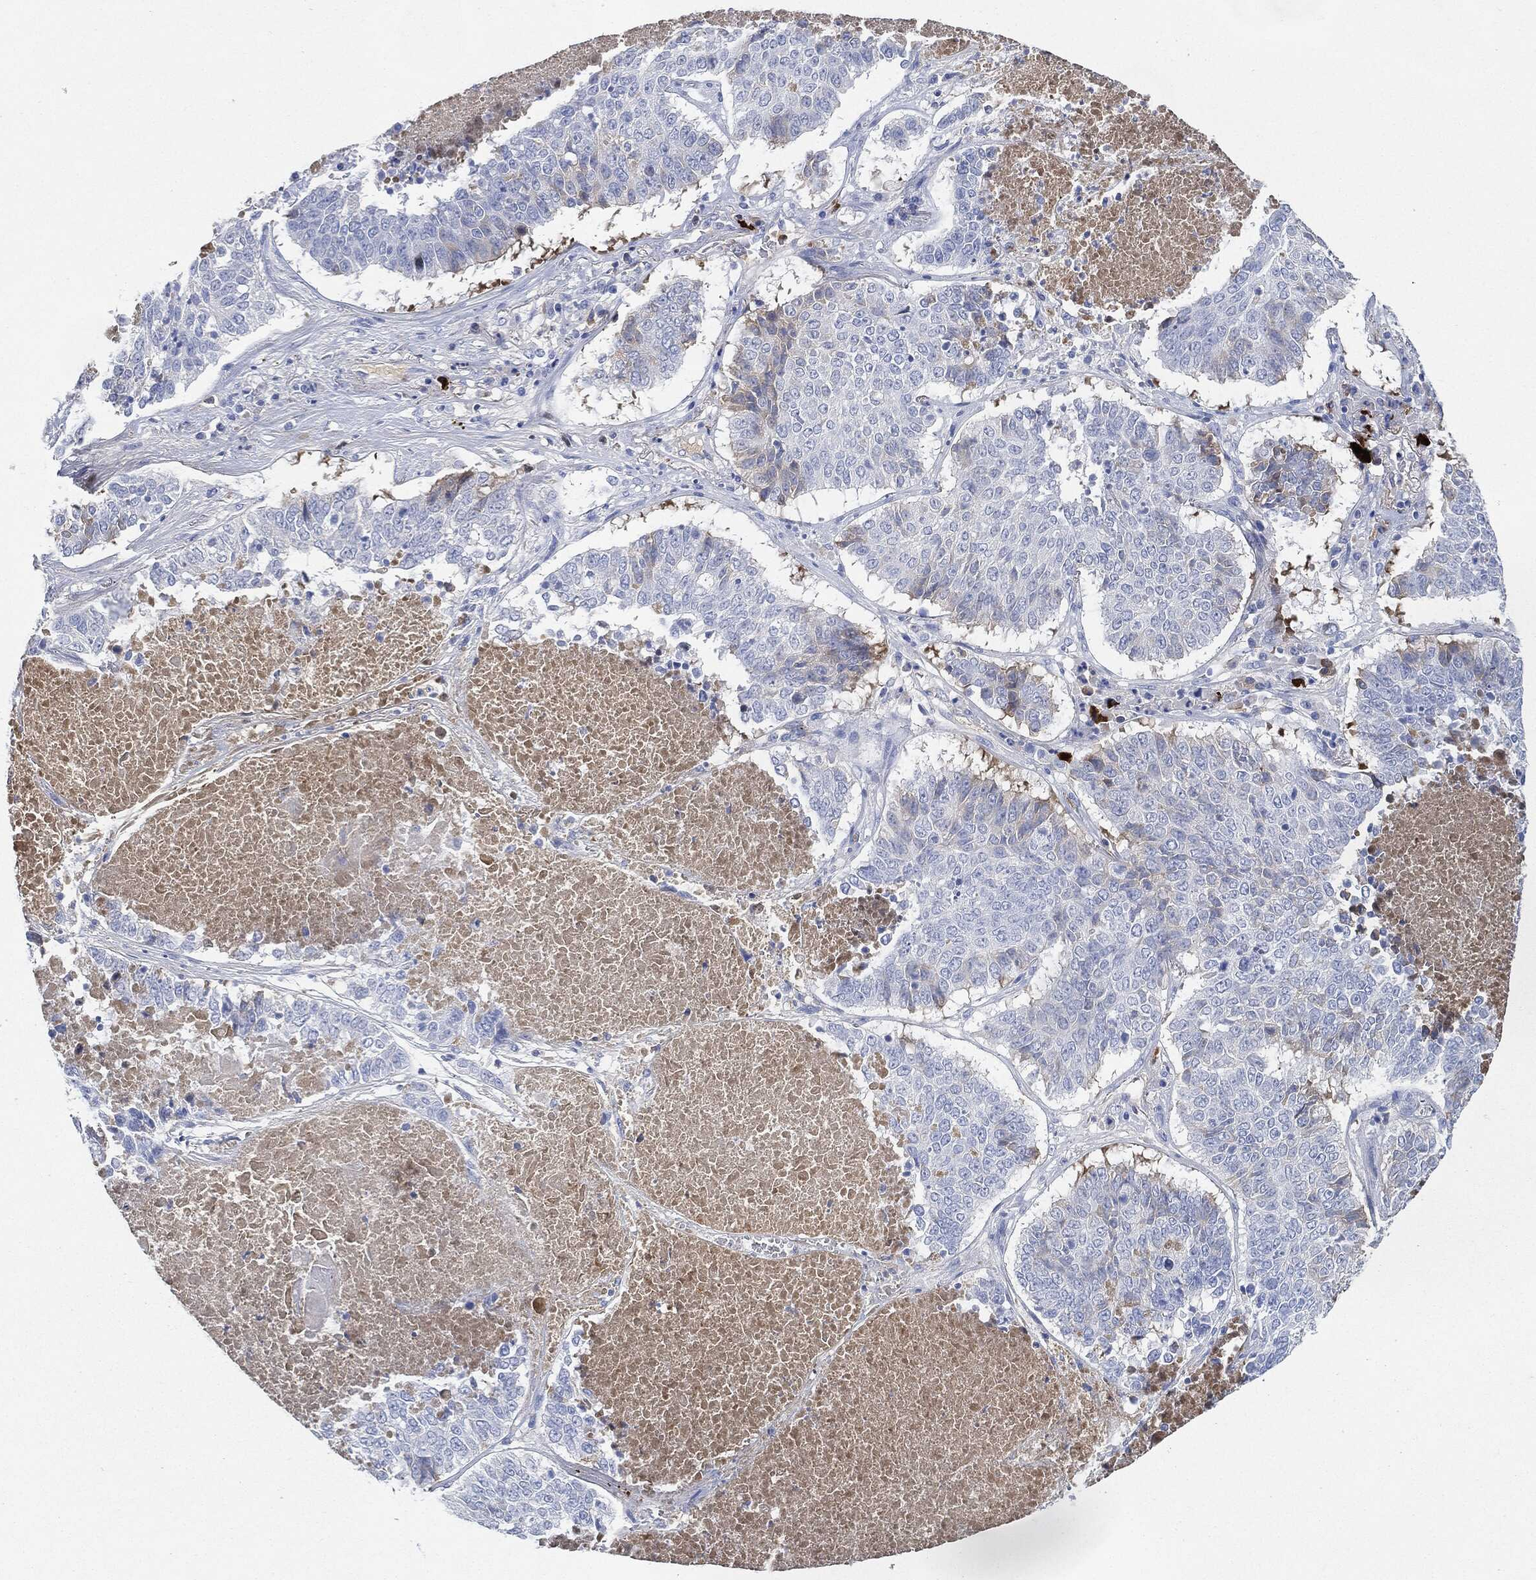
{"staining": {"intensity": "weak", "quantity": "<25%", "location": "cytoplasmic/membranous"}, "tissue": "lung cancer", "cell_type": "Tumor cells", "image_type": "cancer", "snomed": [{"axis": "morphology", "description": "Squamous cell carcinoma, NOS"}, {"axis": "topography", "description": "Lung"}], "caption": "The immunohistochemistry photomicrograph has no significant staining in tumor cells of lung squamous cell carcinoma tissue. The staining is performed using DAB brown chromogen with nuclei counter-stained in using hematoxylin.", "gene": "IGLV6-57", "patient": {"sex": "male", "age": 64}}